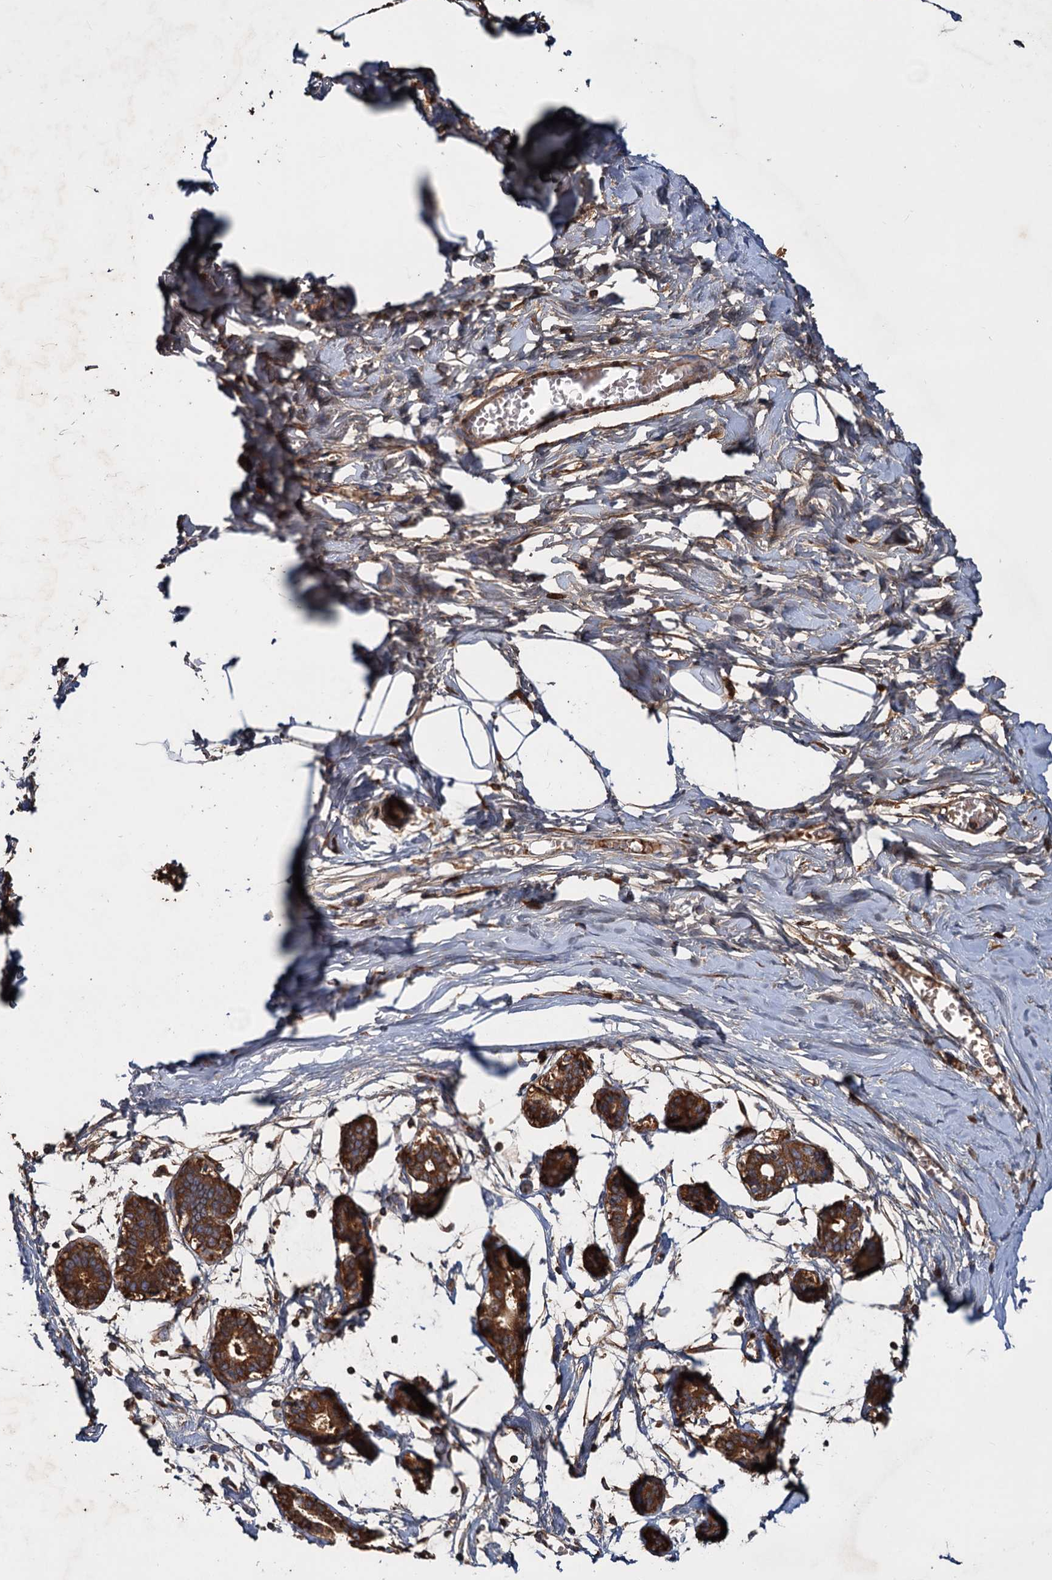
{"staining": {"intensity": "strong", "quantity": ">75%", "location": "cytoplasmic/membranous"}, "tissue": "breast", "cell_type": "Glandular cells", "image_type": "normal", "snomed": [{"axis": "morphology", "description": "Normal tissue, NOS"}, {"axis": "topography", "description": "Breast"}], "caption": "Protein staining of normal breast reveals strong cytoplasmic/membranous positivity in approximately >75% of glandular cells.", "gene": "CHRD", "patient": {"sex": "female", "age": 27}}